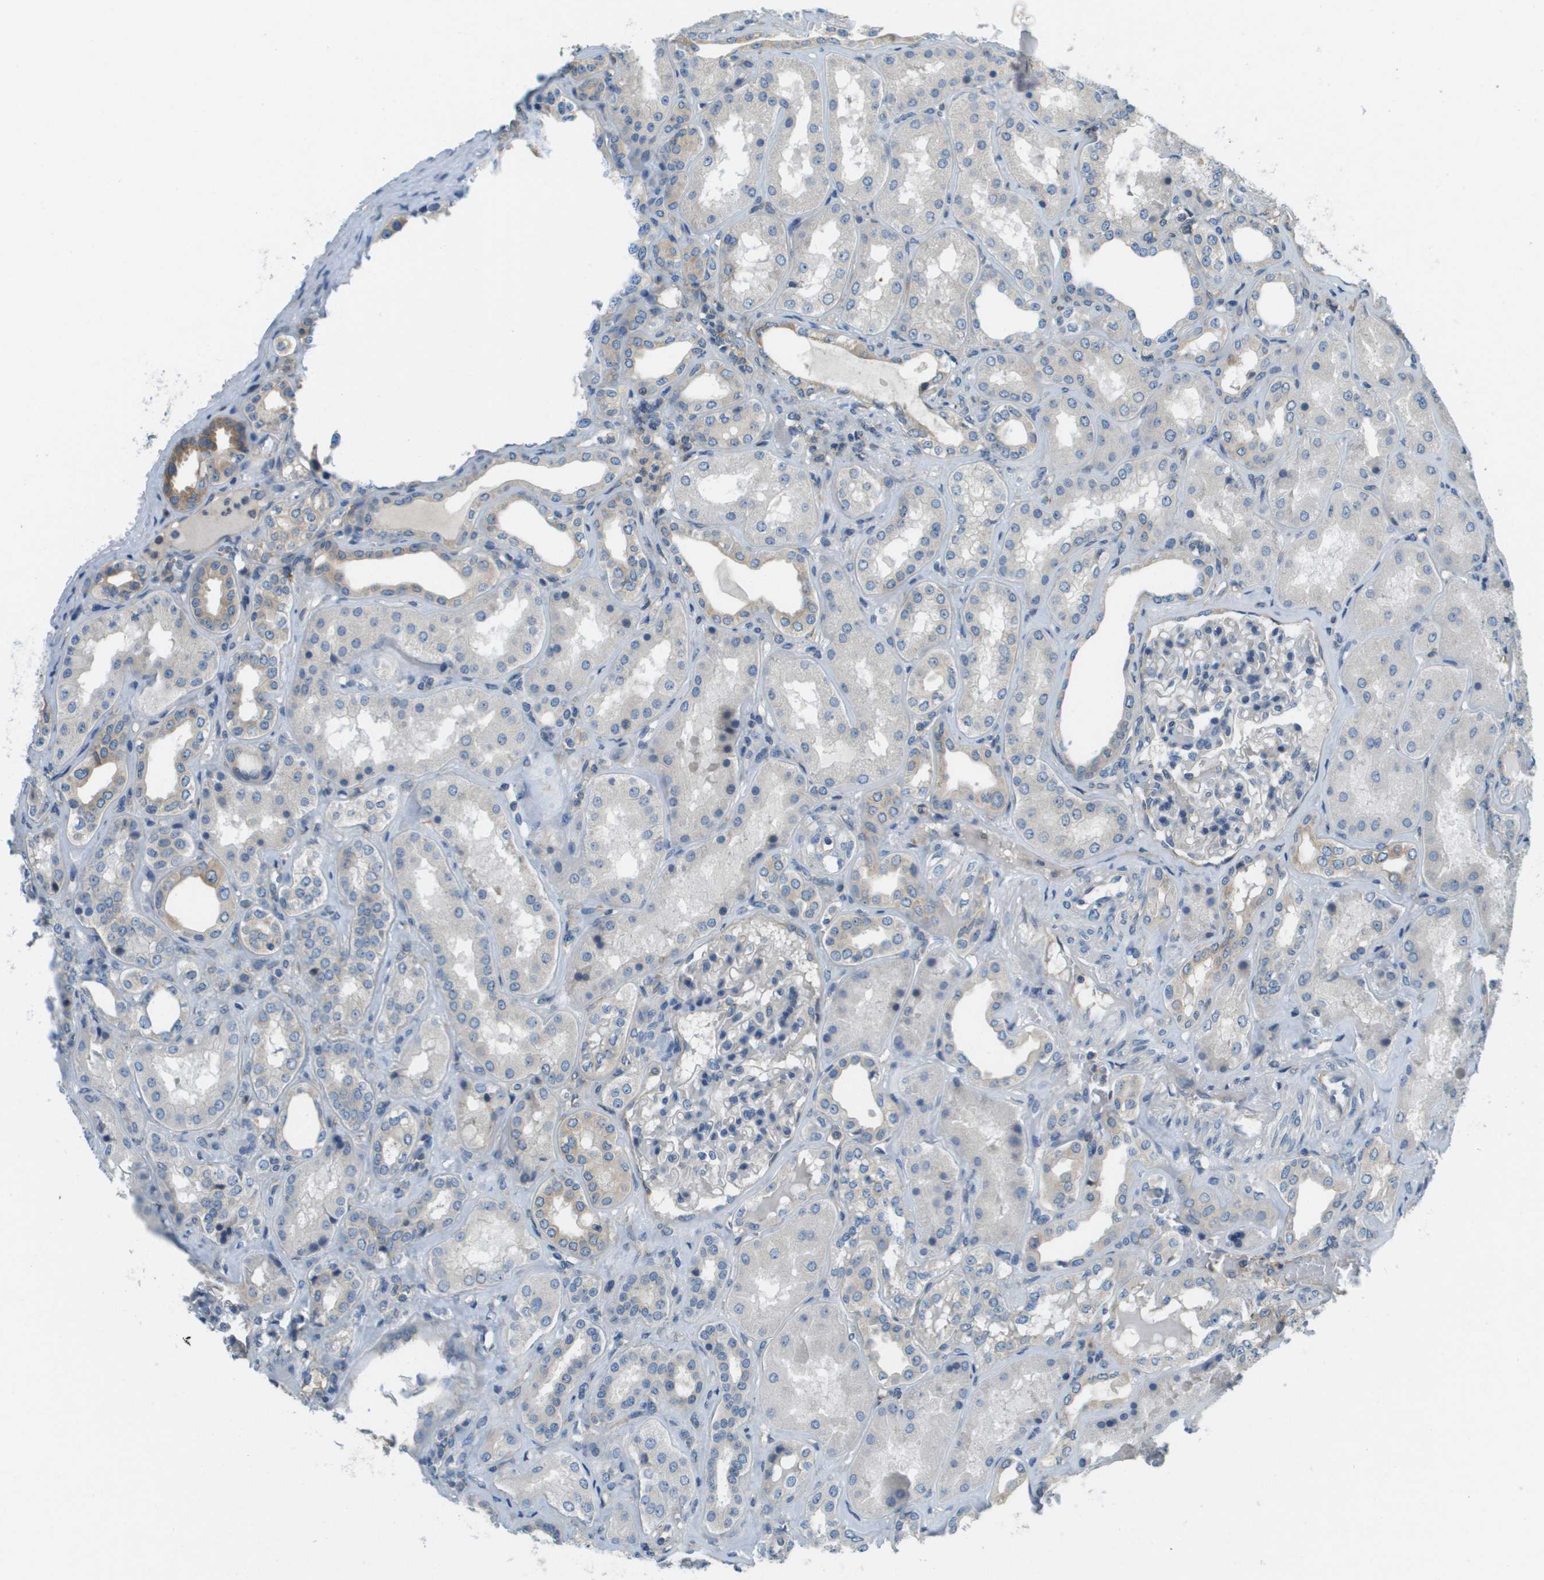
{"staining": {"intensity": "negative", "quantity": "none", "location": "none"}, "tissue": "kidney", "cell_type": "Cells in glomeruli", "image_type": "normal", "snomed": [{"axis": "morphology", "description": "Normal tissue, NOS"}, {"axis": "topography", "description": "Kidney"}], "caption": "This is an immunohistochemistry (IHC) image of benign human kidney. There is no staining in cells in glomeruli.", "gene": "SAMSN1", "patient": {"sex": "female", "age": 56}}